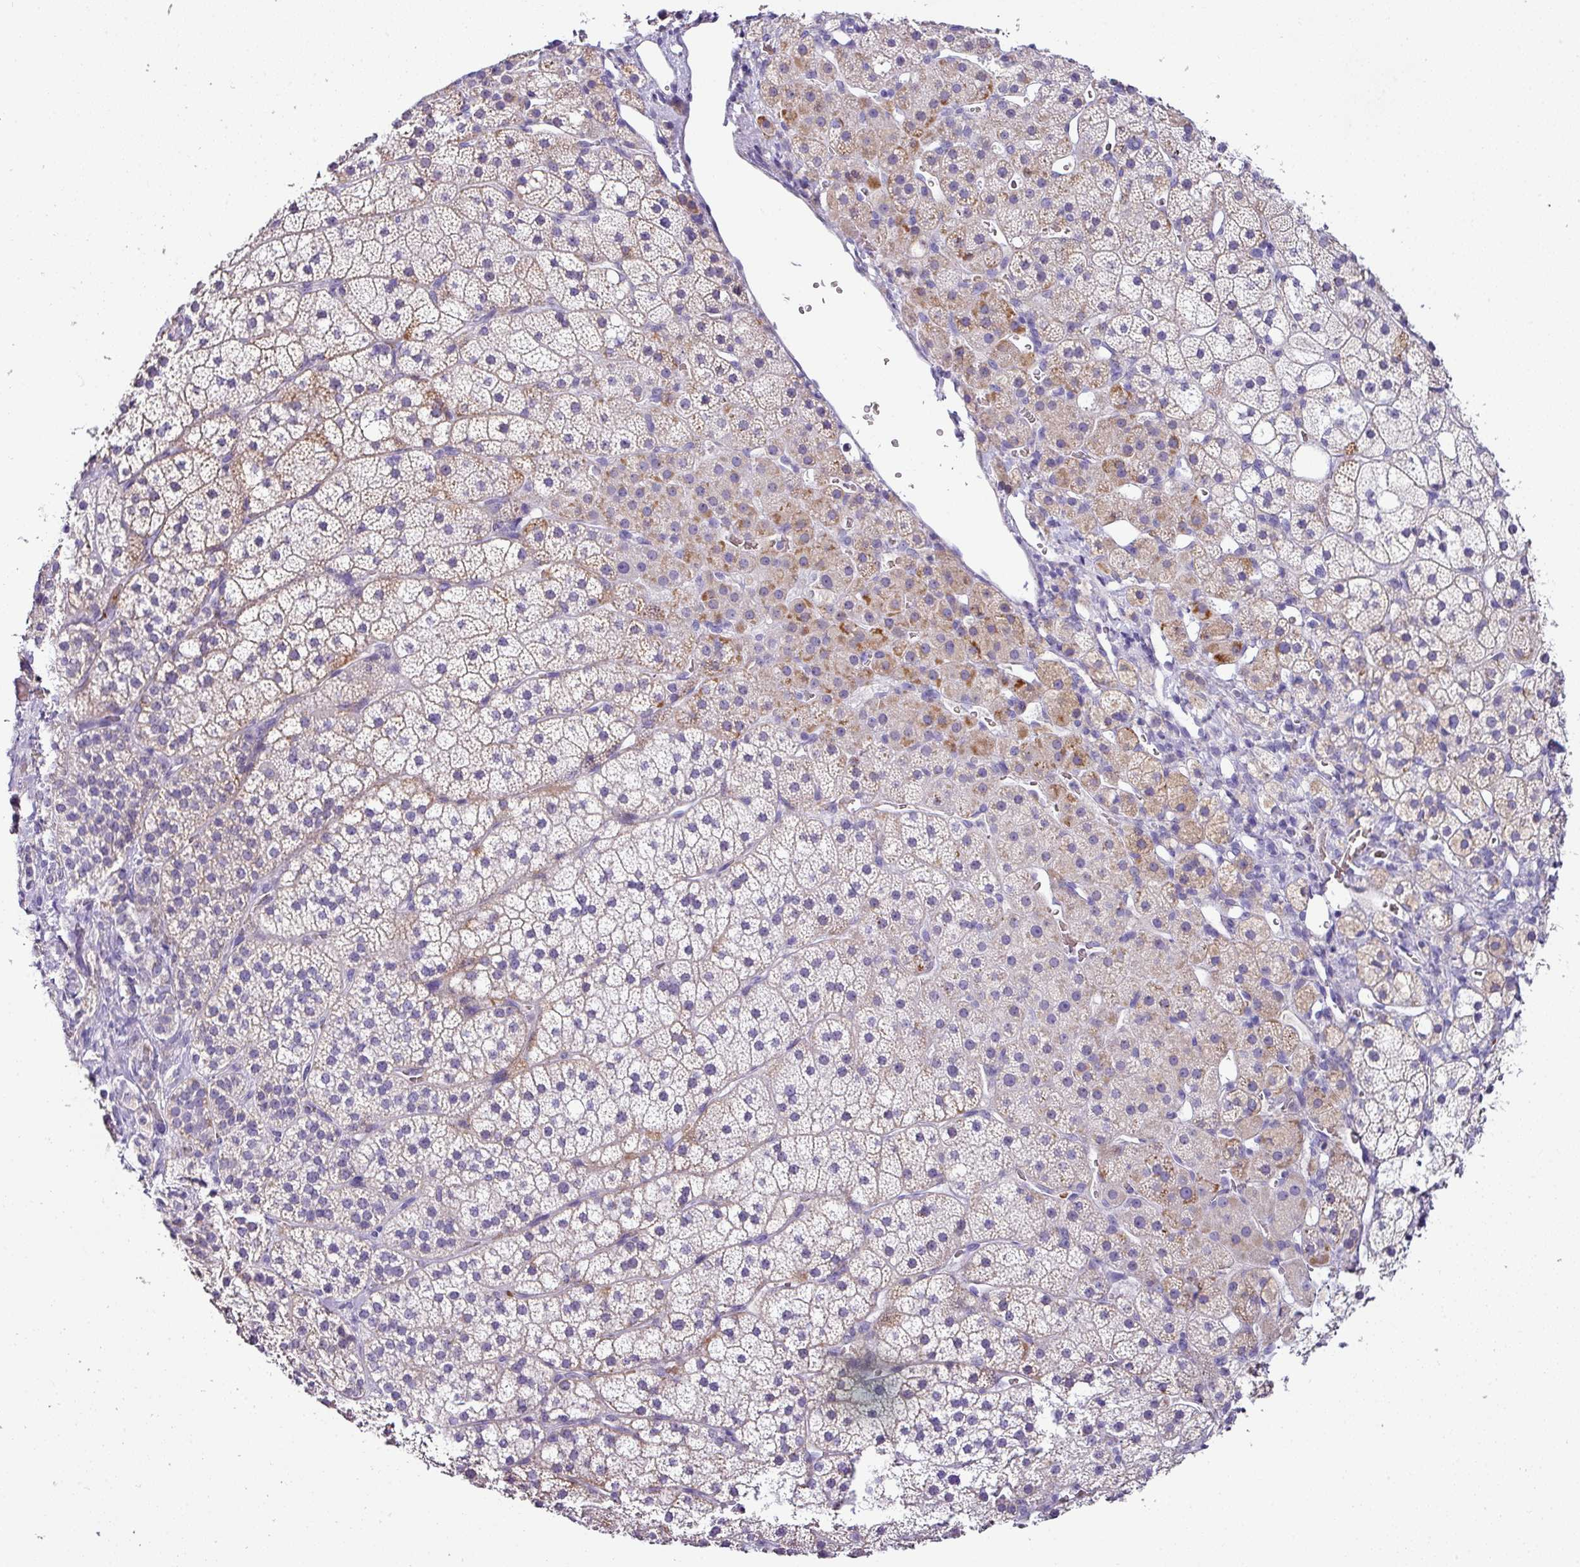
{"staining": {"intensity": "moderate", "quantity": "<25%", "location": "cytoplasmic/membranous"}, "tissue": "adrenal gland", "cell_type": "Glandular cells", "image_type": "normal", "snomed": [{"axis": "morphology", "description": "Normal tissue, NOS"}, {"axis": "topography", "description": "Adrenal gland"}], "caption": "An immunohistochemistry image of unremarkable tissue is shown. Protein staining in brown labels moderate cytoplasmic/membranous positivity in adrenal gland within glandular cells. Immunohistochemistry (ihc) stains the protein of interest in brown and the nuclei are stained blue.", "gene": "NAPSA", "patient": {"sex": "male", "age": 53}}